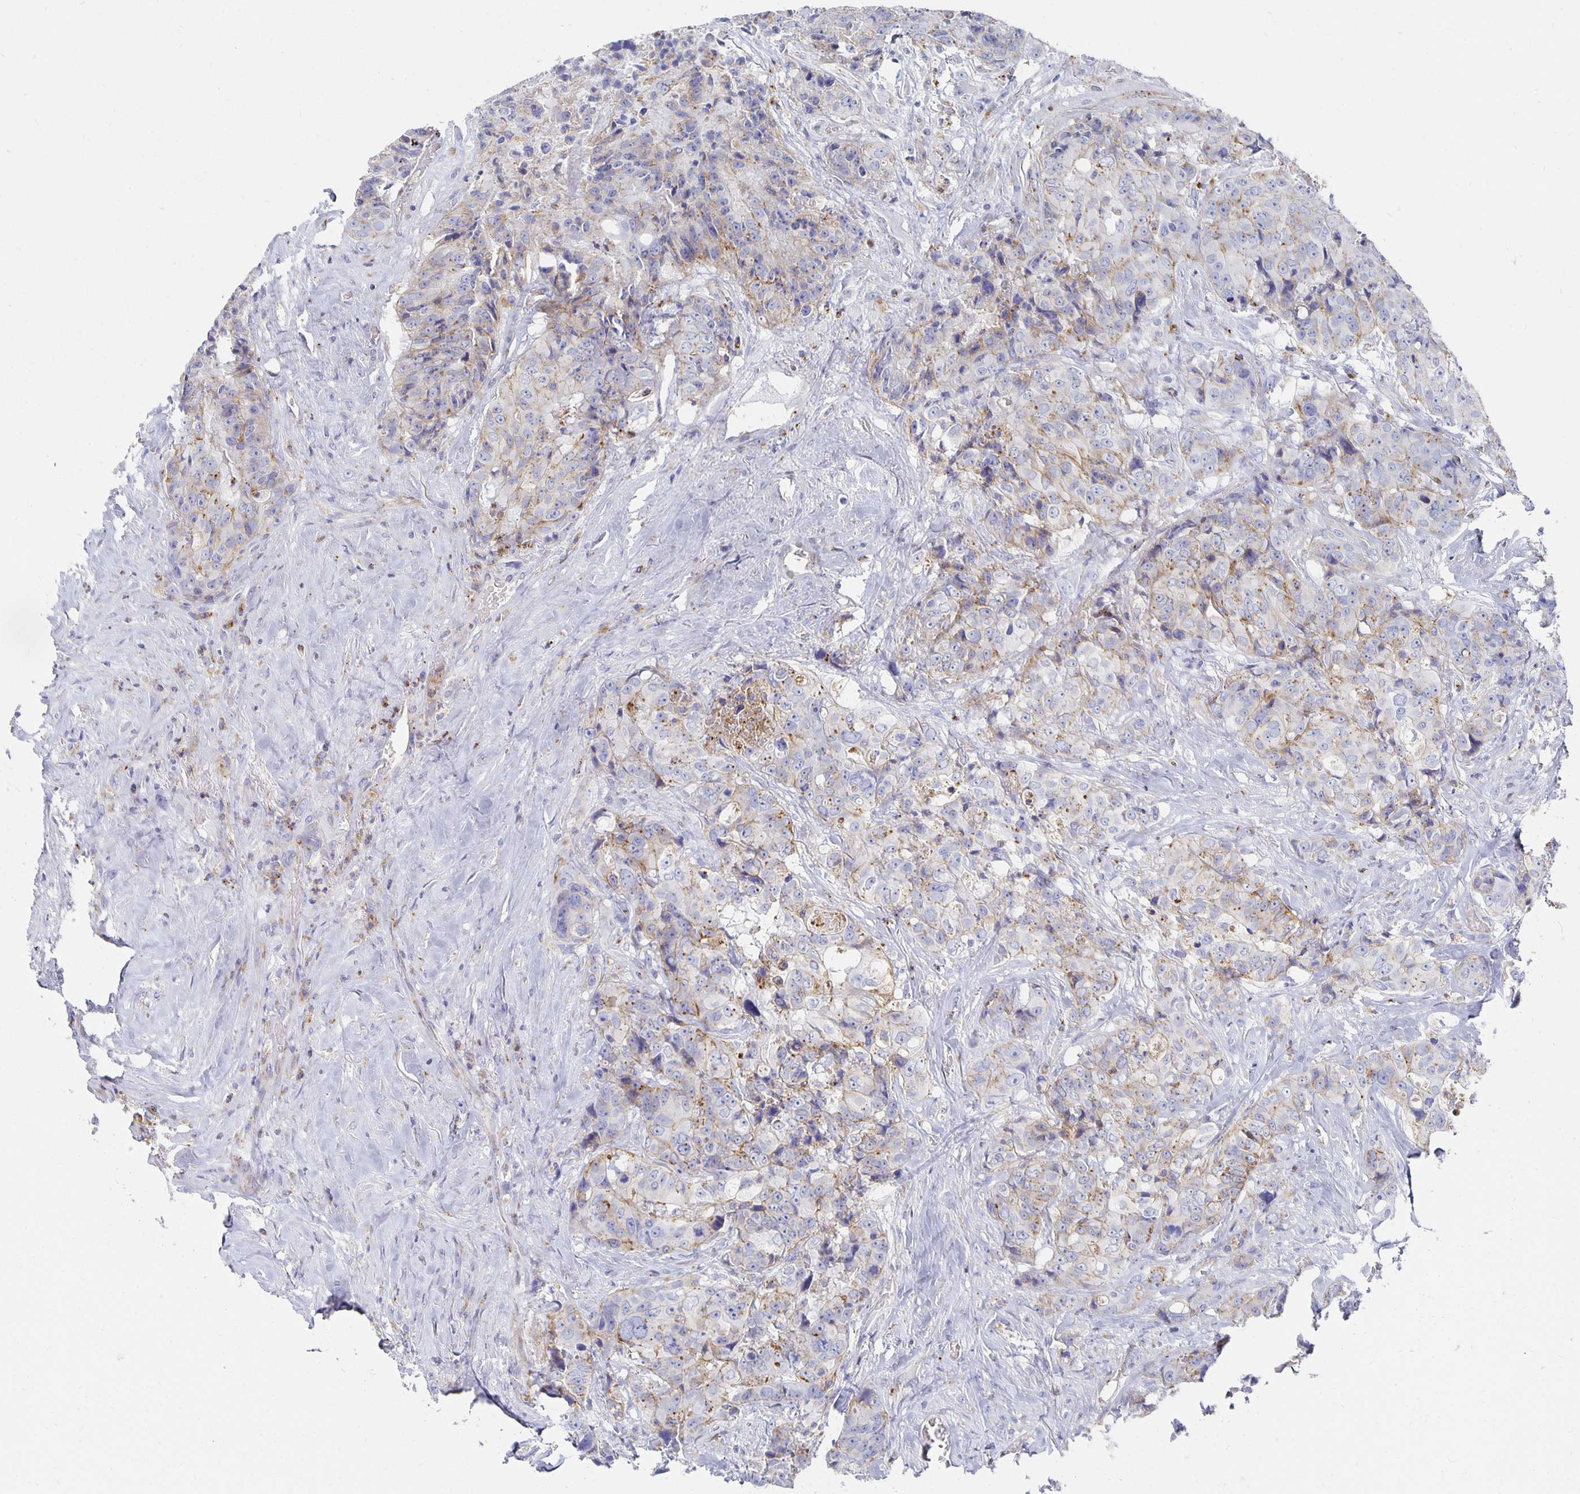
{"staining": {"intensity": "moderate", "quantity": "<25%", "location": "cytoplasmic/membranous"}, "tissue": "colorectal cancer", "cell_type": "Tumor cells", "image_type": "cancer", "snomed": [{"axis": "morphology", "description": "Adenocarcinoma, NOS"}, {"axis": "topography", "description": "Rectum"}], "caption": "Colorectal cancer was stained to show a protein in brown. There is low levels of moderate cytoplasmic/membranous expression in approximately <25% of tumor cells.", "gene": "TAAR1", "patient": {"sex": "female", "age": 62}}